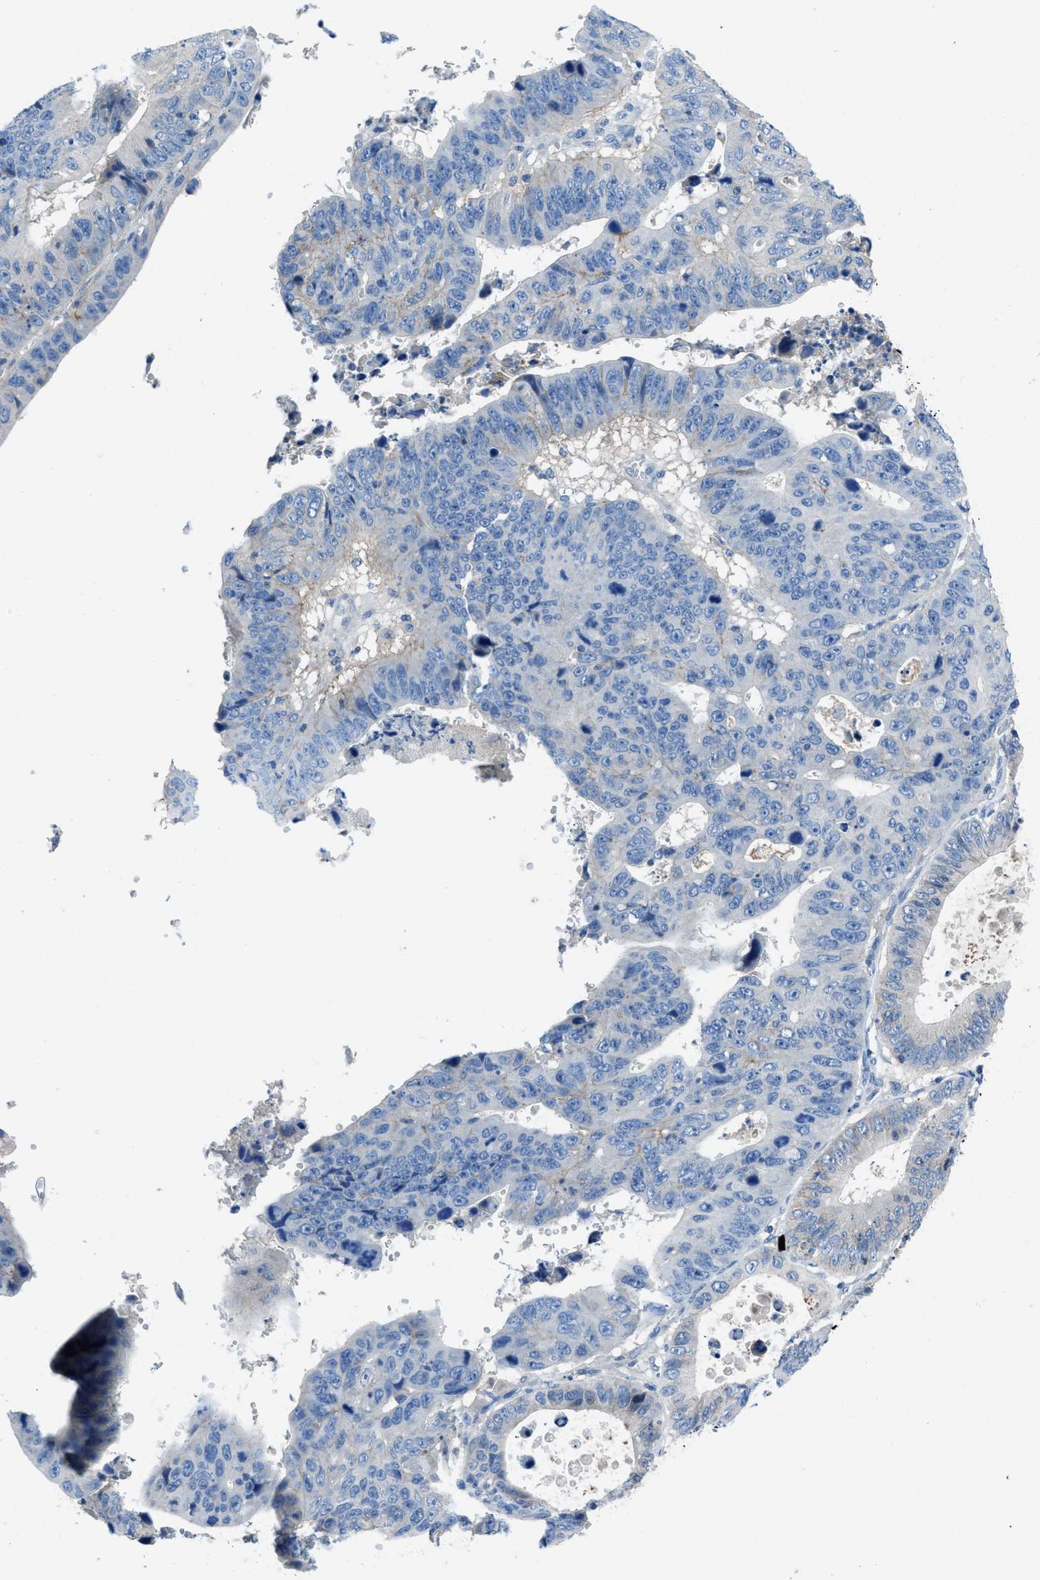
{"staining": {"intensity": "weak", "quantity": "<25%", "location": "cytoplasmic/membranous"}, "tissue": "stomach cancer", "cell_type": "Tumor cells", "image_type": "cancer", "snomed": [{"axis": "morphology", "description": "Adenocarcinoma, NOS"}, {"axis": "topography", "description": "Stomach"}], "caption": "The image shows no significant staining in tumor cells of adenocarcinoma (stomach).", "gene": "PTGFRN", "patient": {"sex": "male", "age": 59}}